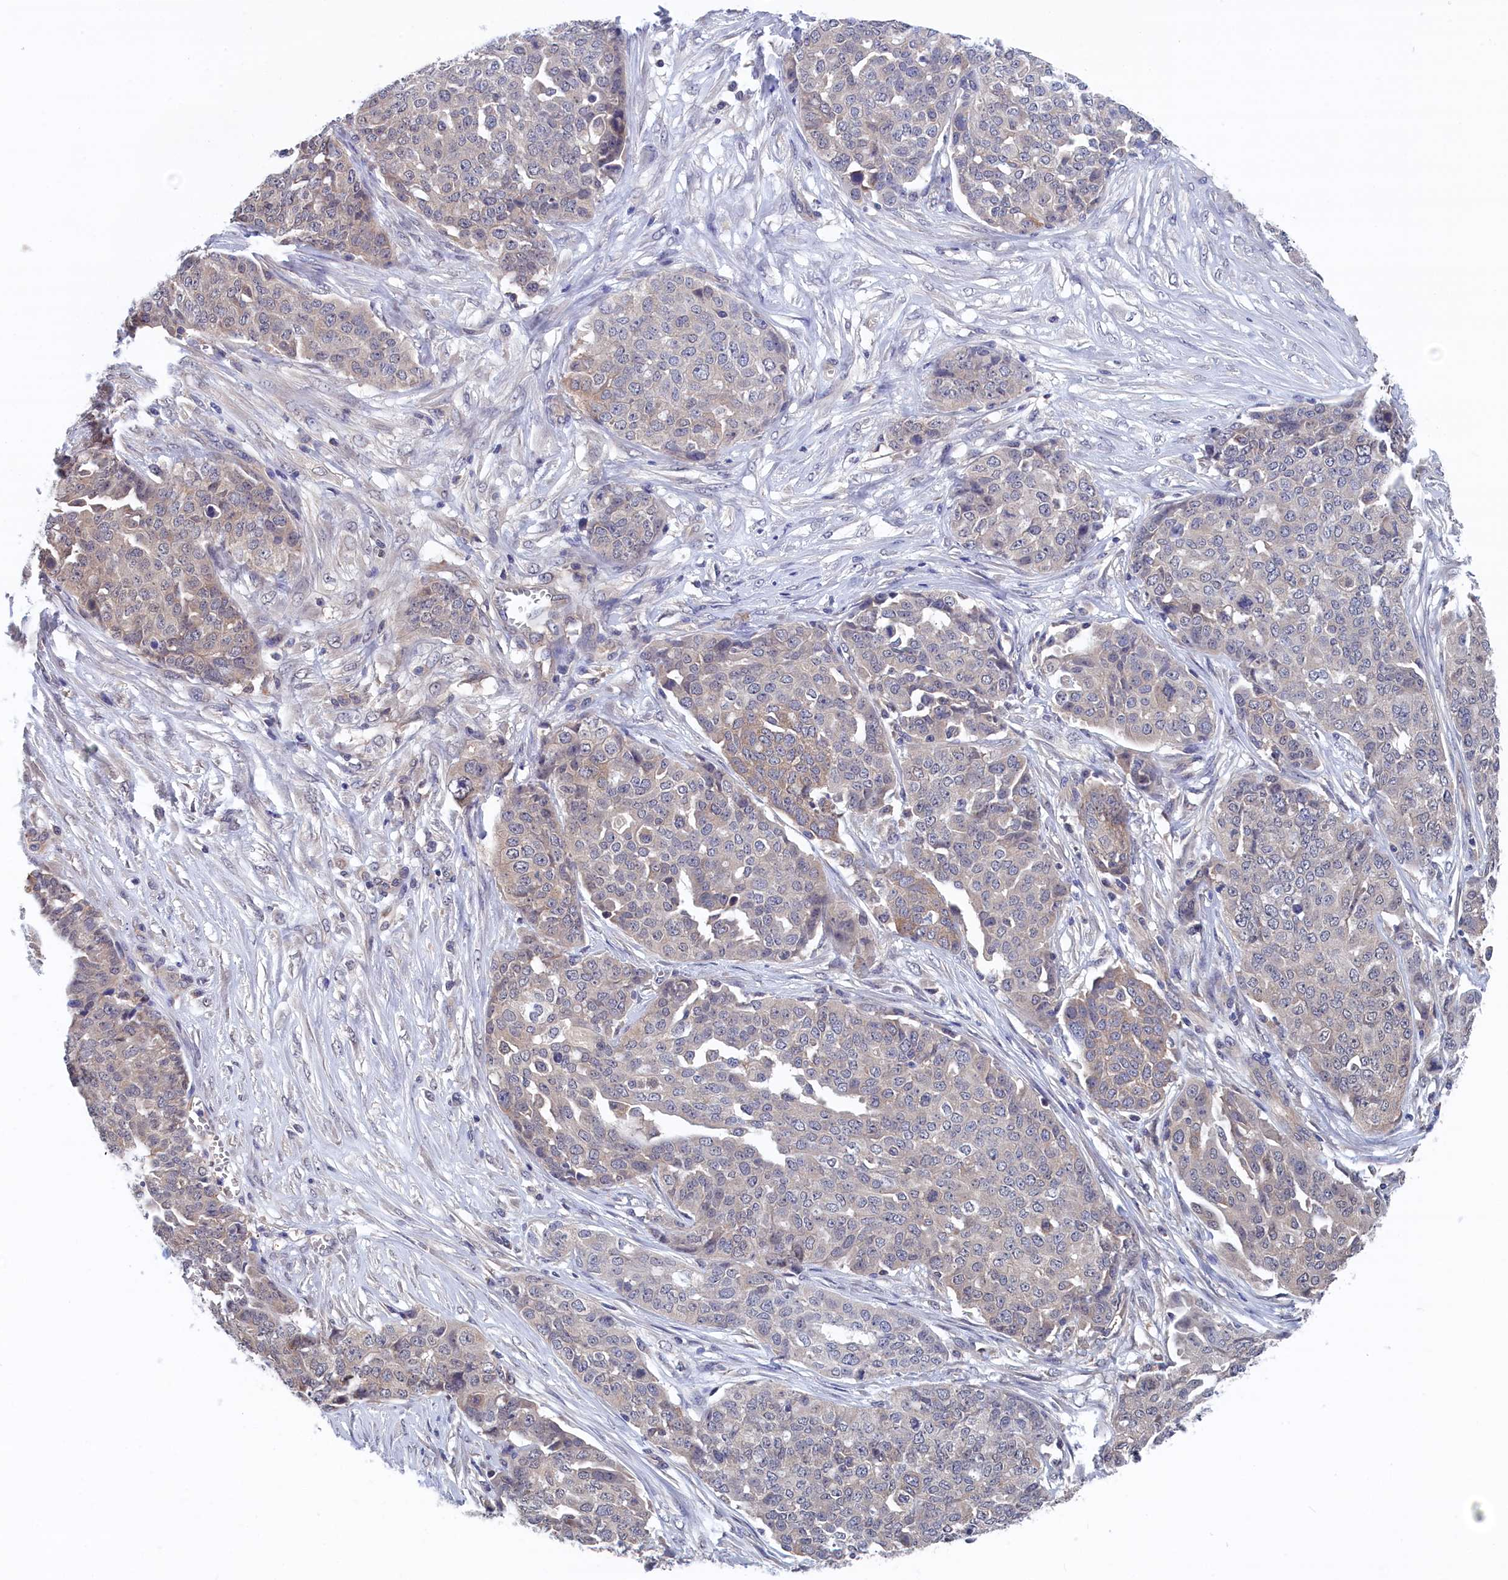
{"staining": {"intensity": "weak", "quantity": "25%-75%", "location": "cytoplasmic/membranous"}, "tissue": "ovarian cancer", "cell_type": "Tumor cells", "image_type": "cancer", "snomed": [{"axis": "morphology", "description": "Cystadenocarcinoma, serous, NOS"}, {"axis": "topography", "description": "Soft tissue"}, {"axis": "topography", "description": "Ovary"}], "caption": "DAB (3,3'-diaminobenzidine) immunohistochemical staining of serous cystadenocarcinoma (ovarian) reveals weak cytoplasmic/membranous protein staining in approximately 25%-75% of tumor cells. (DAB = brown stain, brightfield microscopy at high magnification).", "gene": "PGP", "patient": {"sex": "female", "age": 57}}